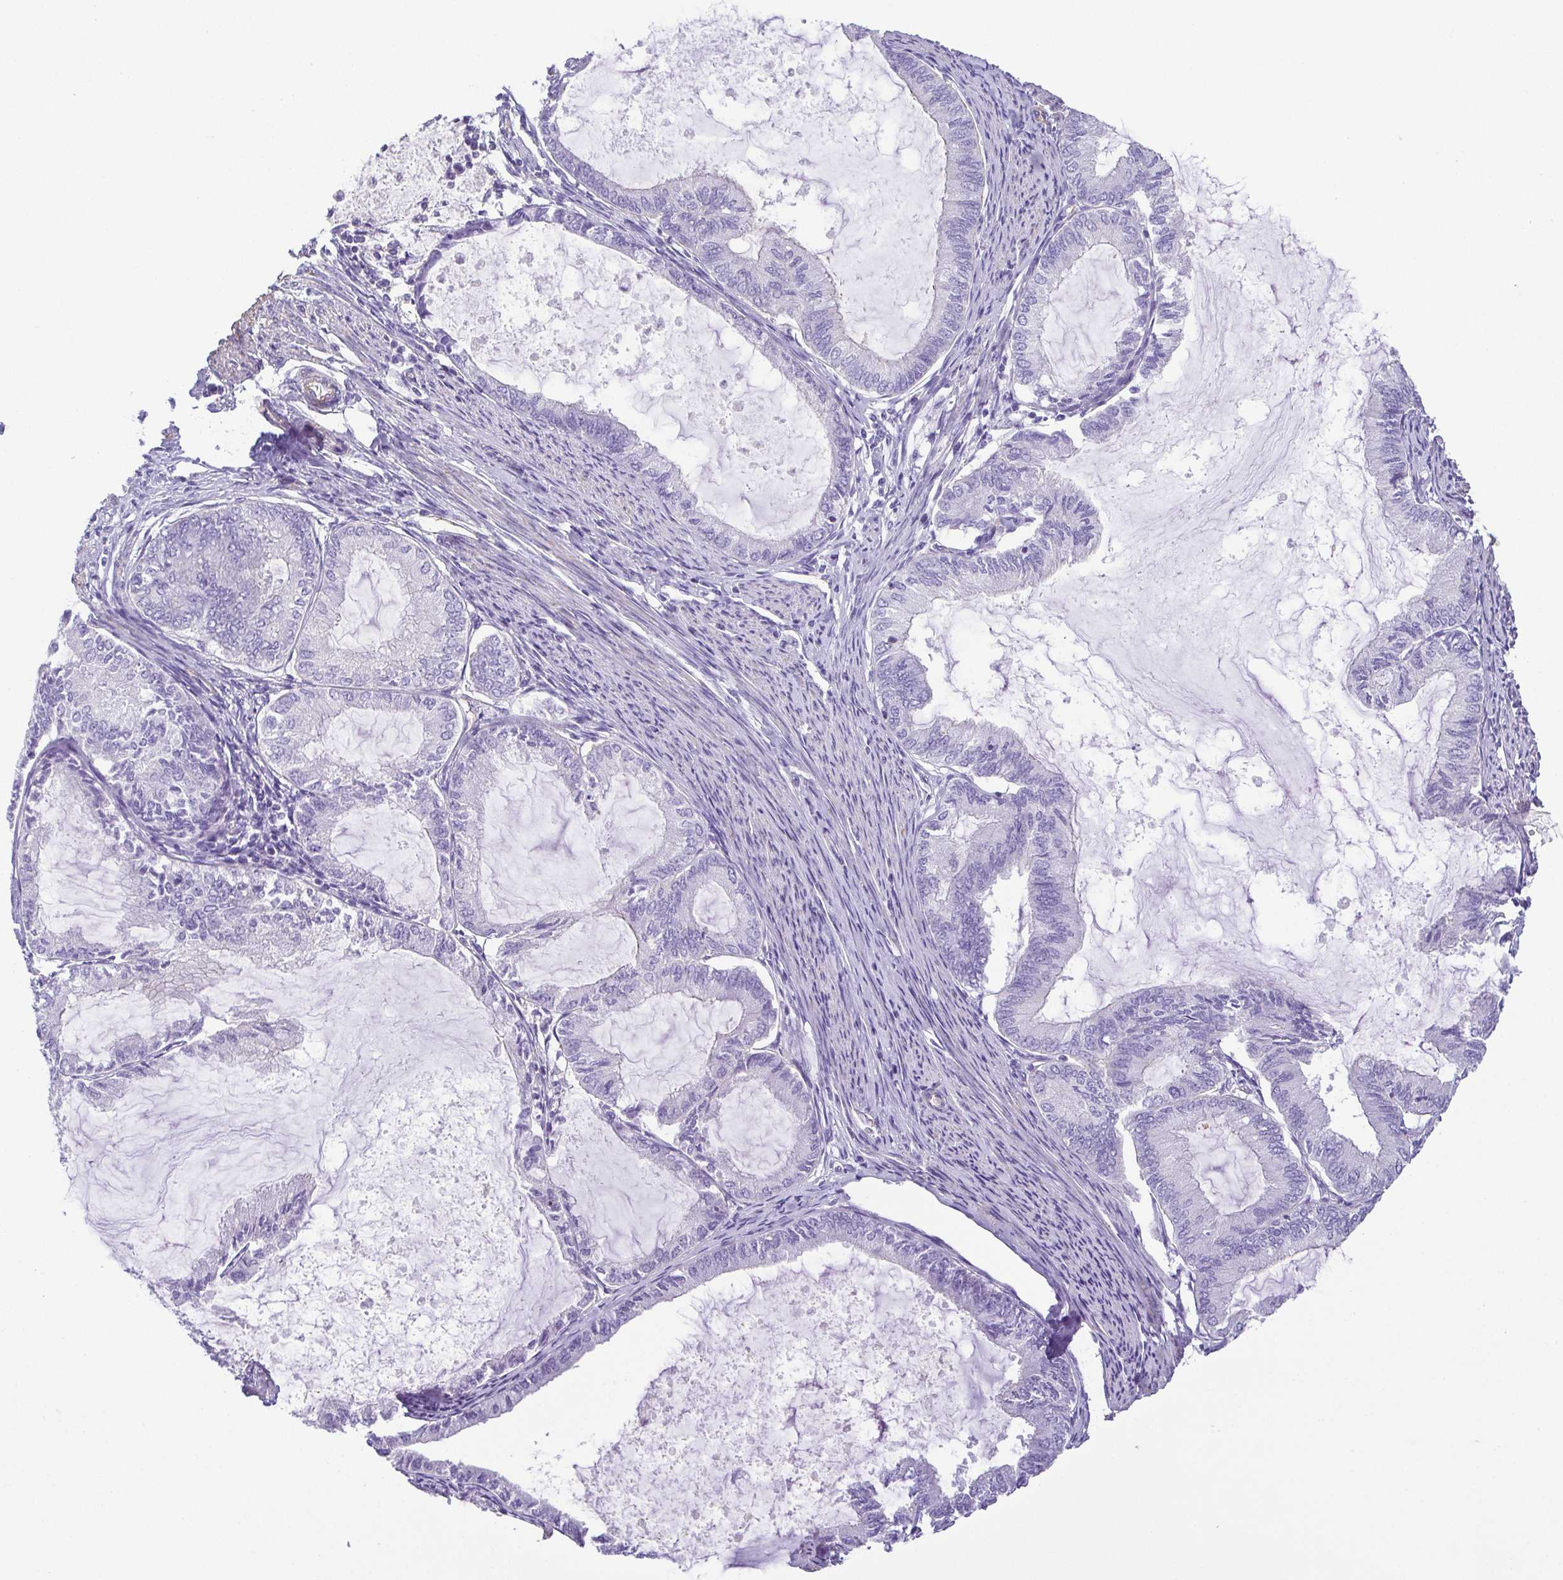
{"staining": {"intensity": "negative", "quantity": "none", "location": "none"}, "tissue": "endometrial cancer", "cell_type": "Tumor cells", "image_type": "cancer", "snomed": [{"axis": "morphology", "description": "Adenocarcinoma, NOS"}, {"axis": "topography", "description": "Endometrium"}], "caption": "Immunohistochemistry photomicrograph of human endometrial cancer stained for a protein (brown), which reveals no staining in tumor cells. (IHC, brightfield microscopy, high magnification).", "gene": "MYL6", "patient": {"sex": "female", "age": 86}}